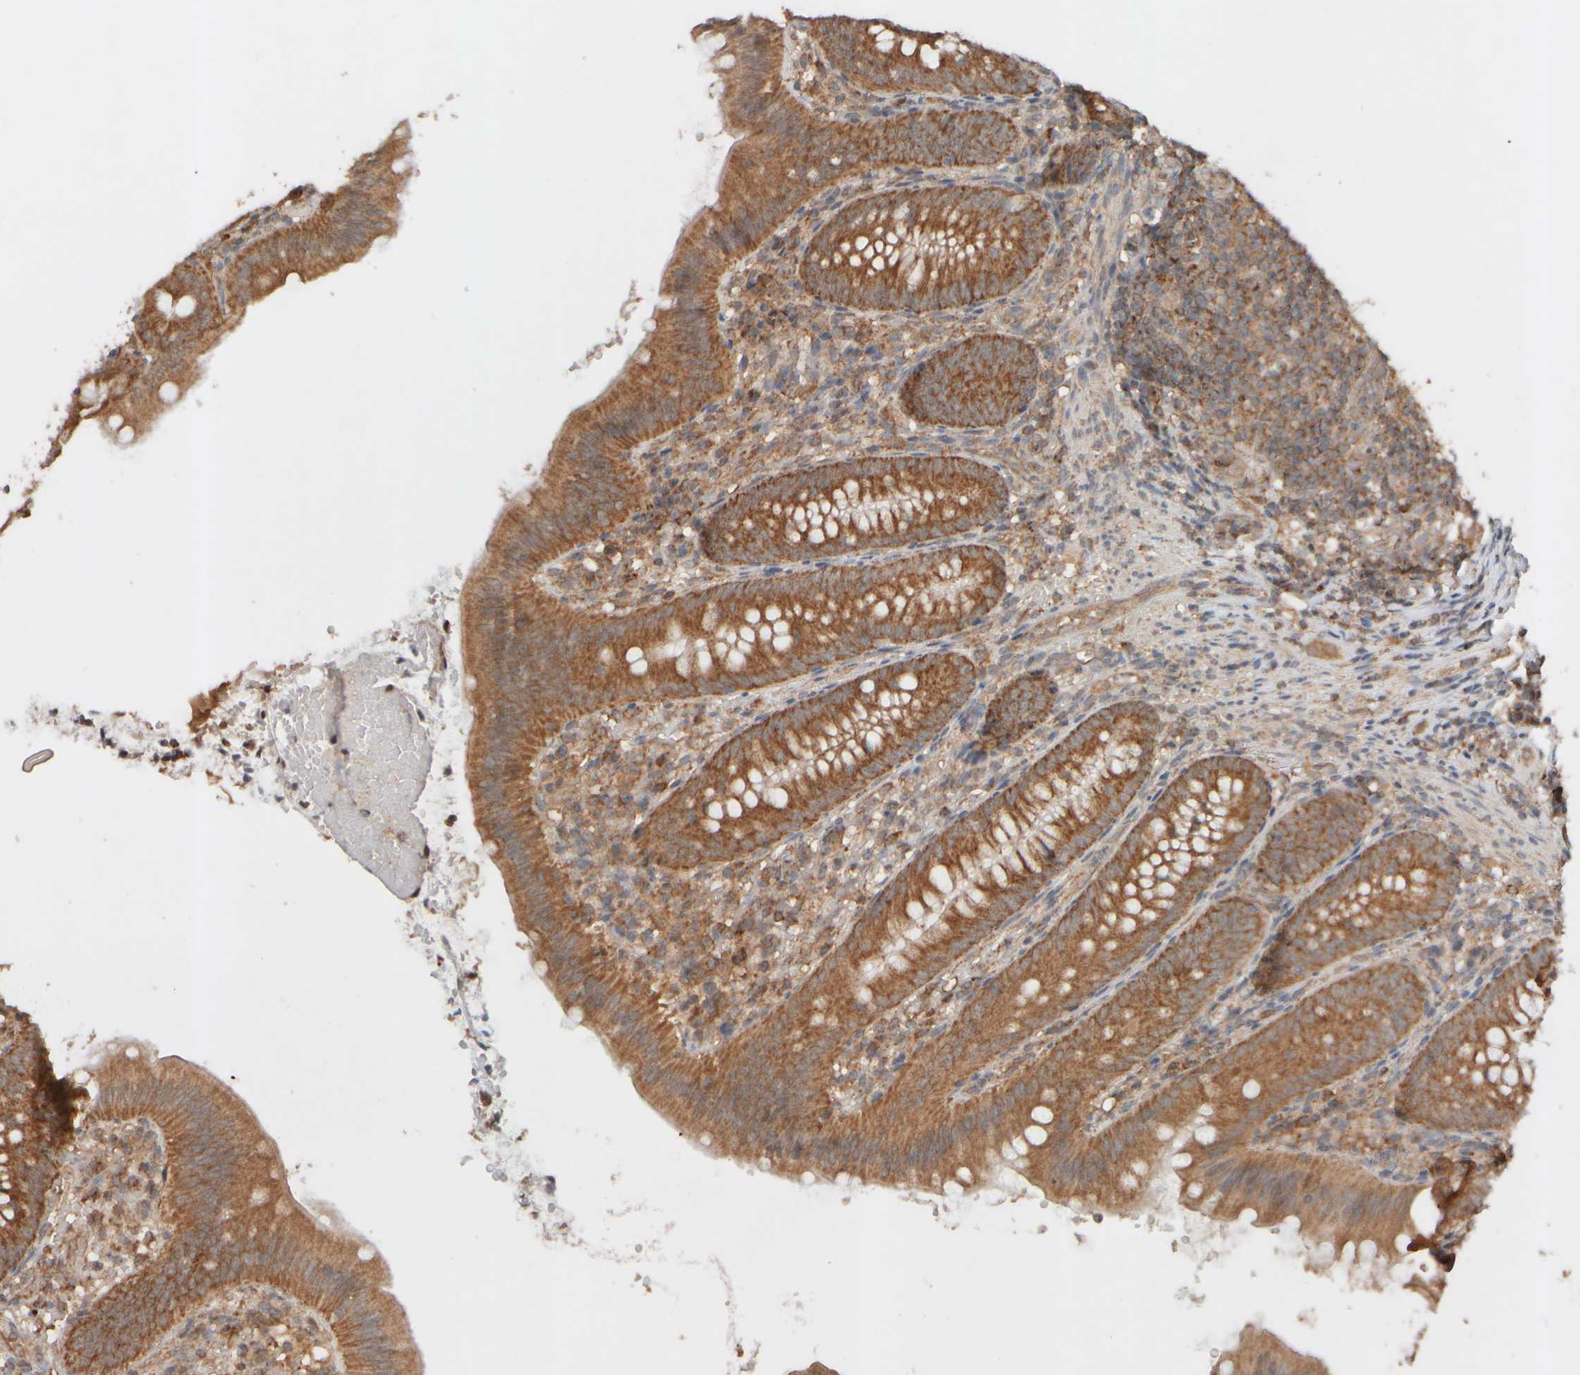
{"staining": {"intensity": "moderate", "quantity": ">75%", "location": "cytoplasmic/membranous"}, "tissue": "appendix", "cell_type": "Glandular cells", "image_type": "normal", "snomed": [{"axis": "morphology", "description": "Normal tissue, NOS"}, {"axis": "topography", "description": "Appendix"}], "caption": "Immunohistochemistry image of unremarkable appendix stained for a protein (brown), which exhibits medium levels of moderate cytoplasmic/membranous staining in about >75% of glandular cells.", "gene": "EIF2B3", "patient": {"sex": "male", "age": 1}}